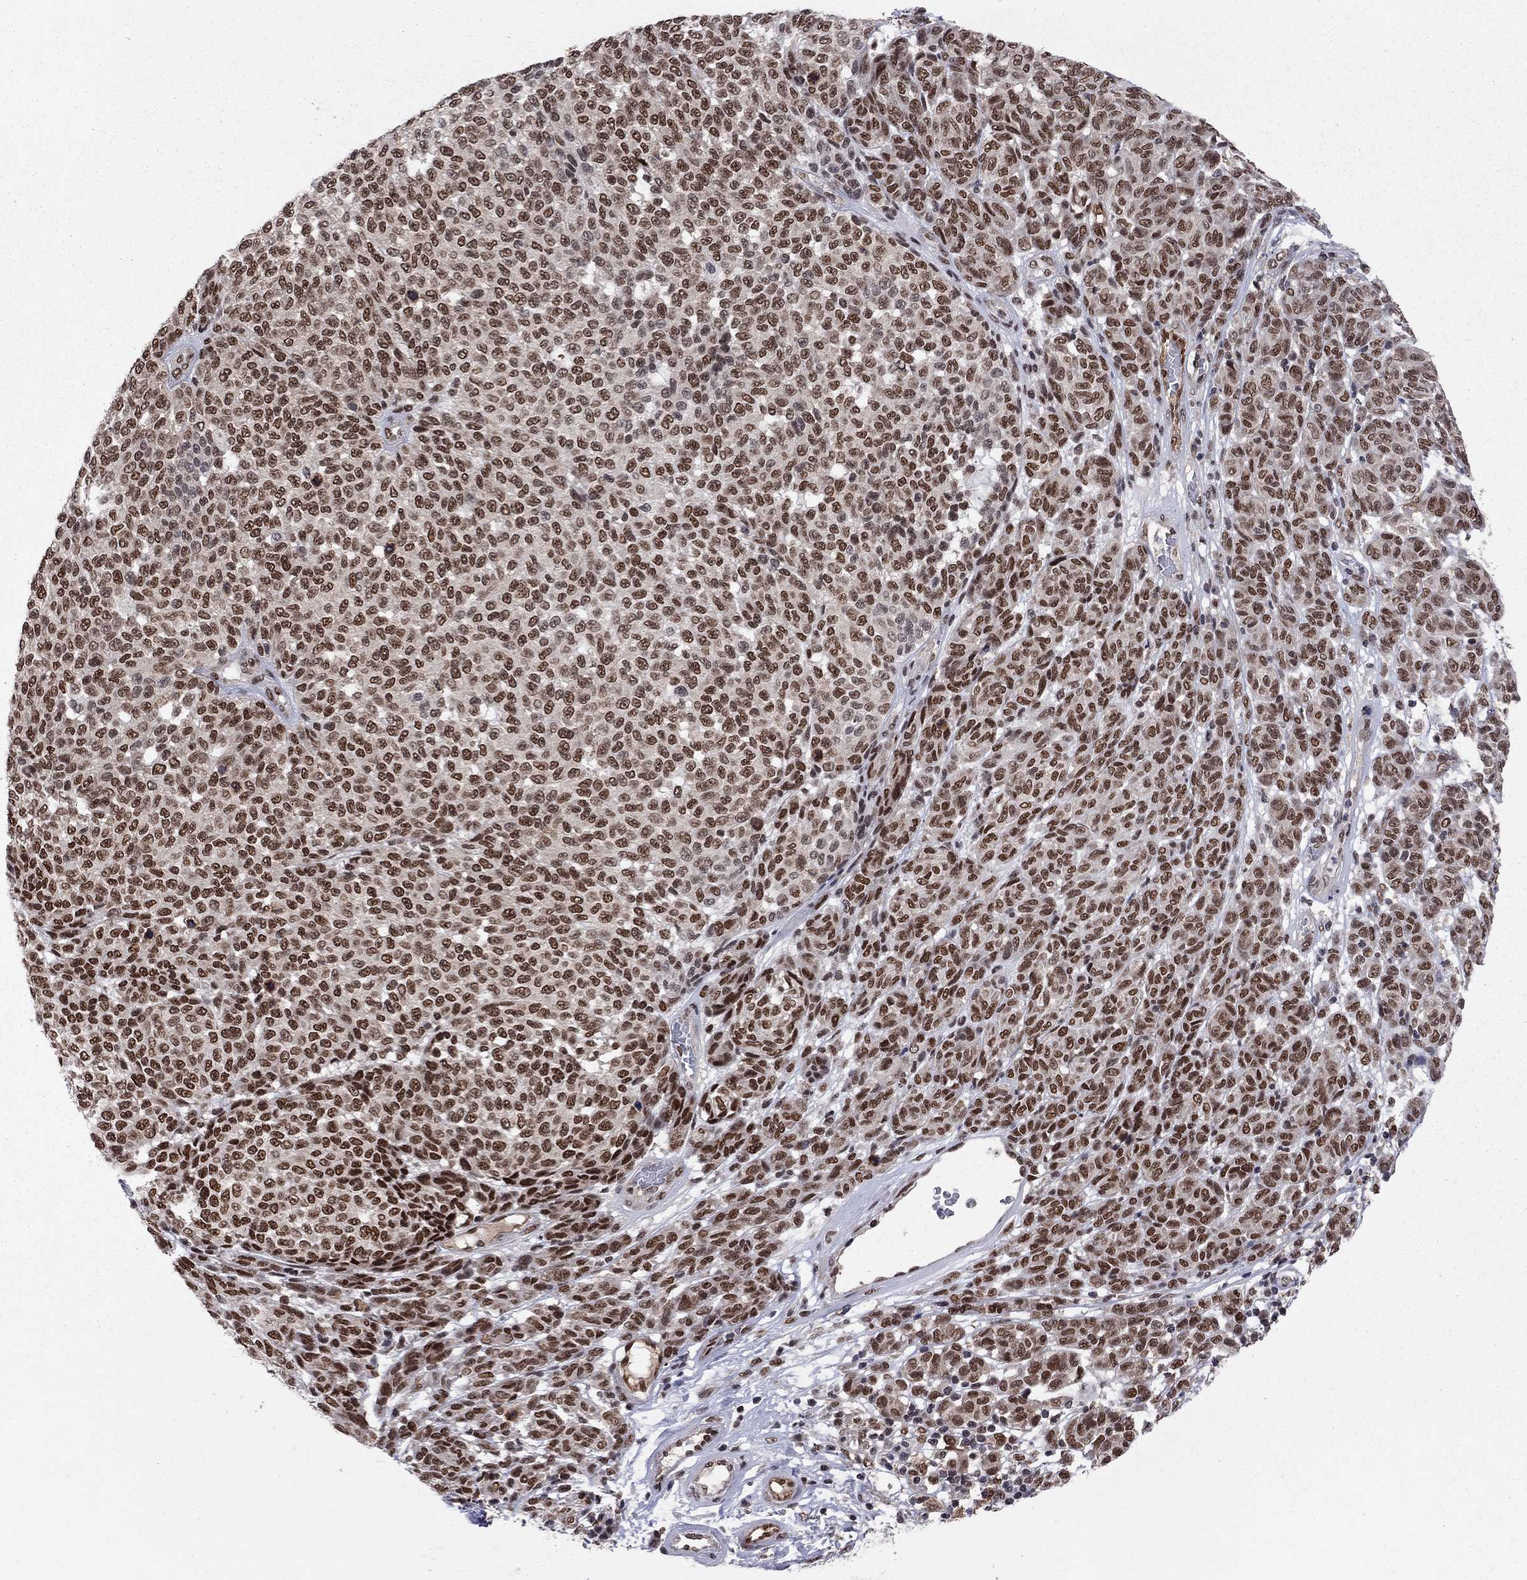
{"staining": {"intensity": "strong", "quantity": ">75%", "location": "nuclear"}, "tissue": "melanoma", "cell_type": "Tumor cells", "image_type": "cancer", "snomed": [{"axis": "morphology", "description": "Malignant melanoma, NOS"}, {"axis": "topography", "description": "Skin"}], "caption": "Immunohistochemistry (IHC) staining of melanoma, which reveals high levels of strong nuclear positivity in about >75% of tumor cells indicating strong nuclear protein staining. The staining was performed using DAB (brown) for protein detection and nuclei were counterstained in hematoxylin (blue).", "gene": "SAP30L", "patient": {"sex": "male", "age": 59}}